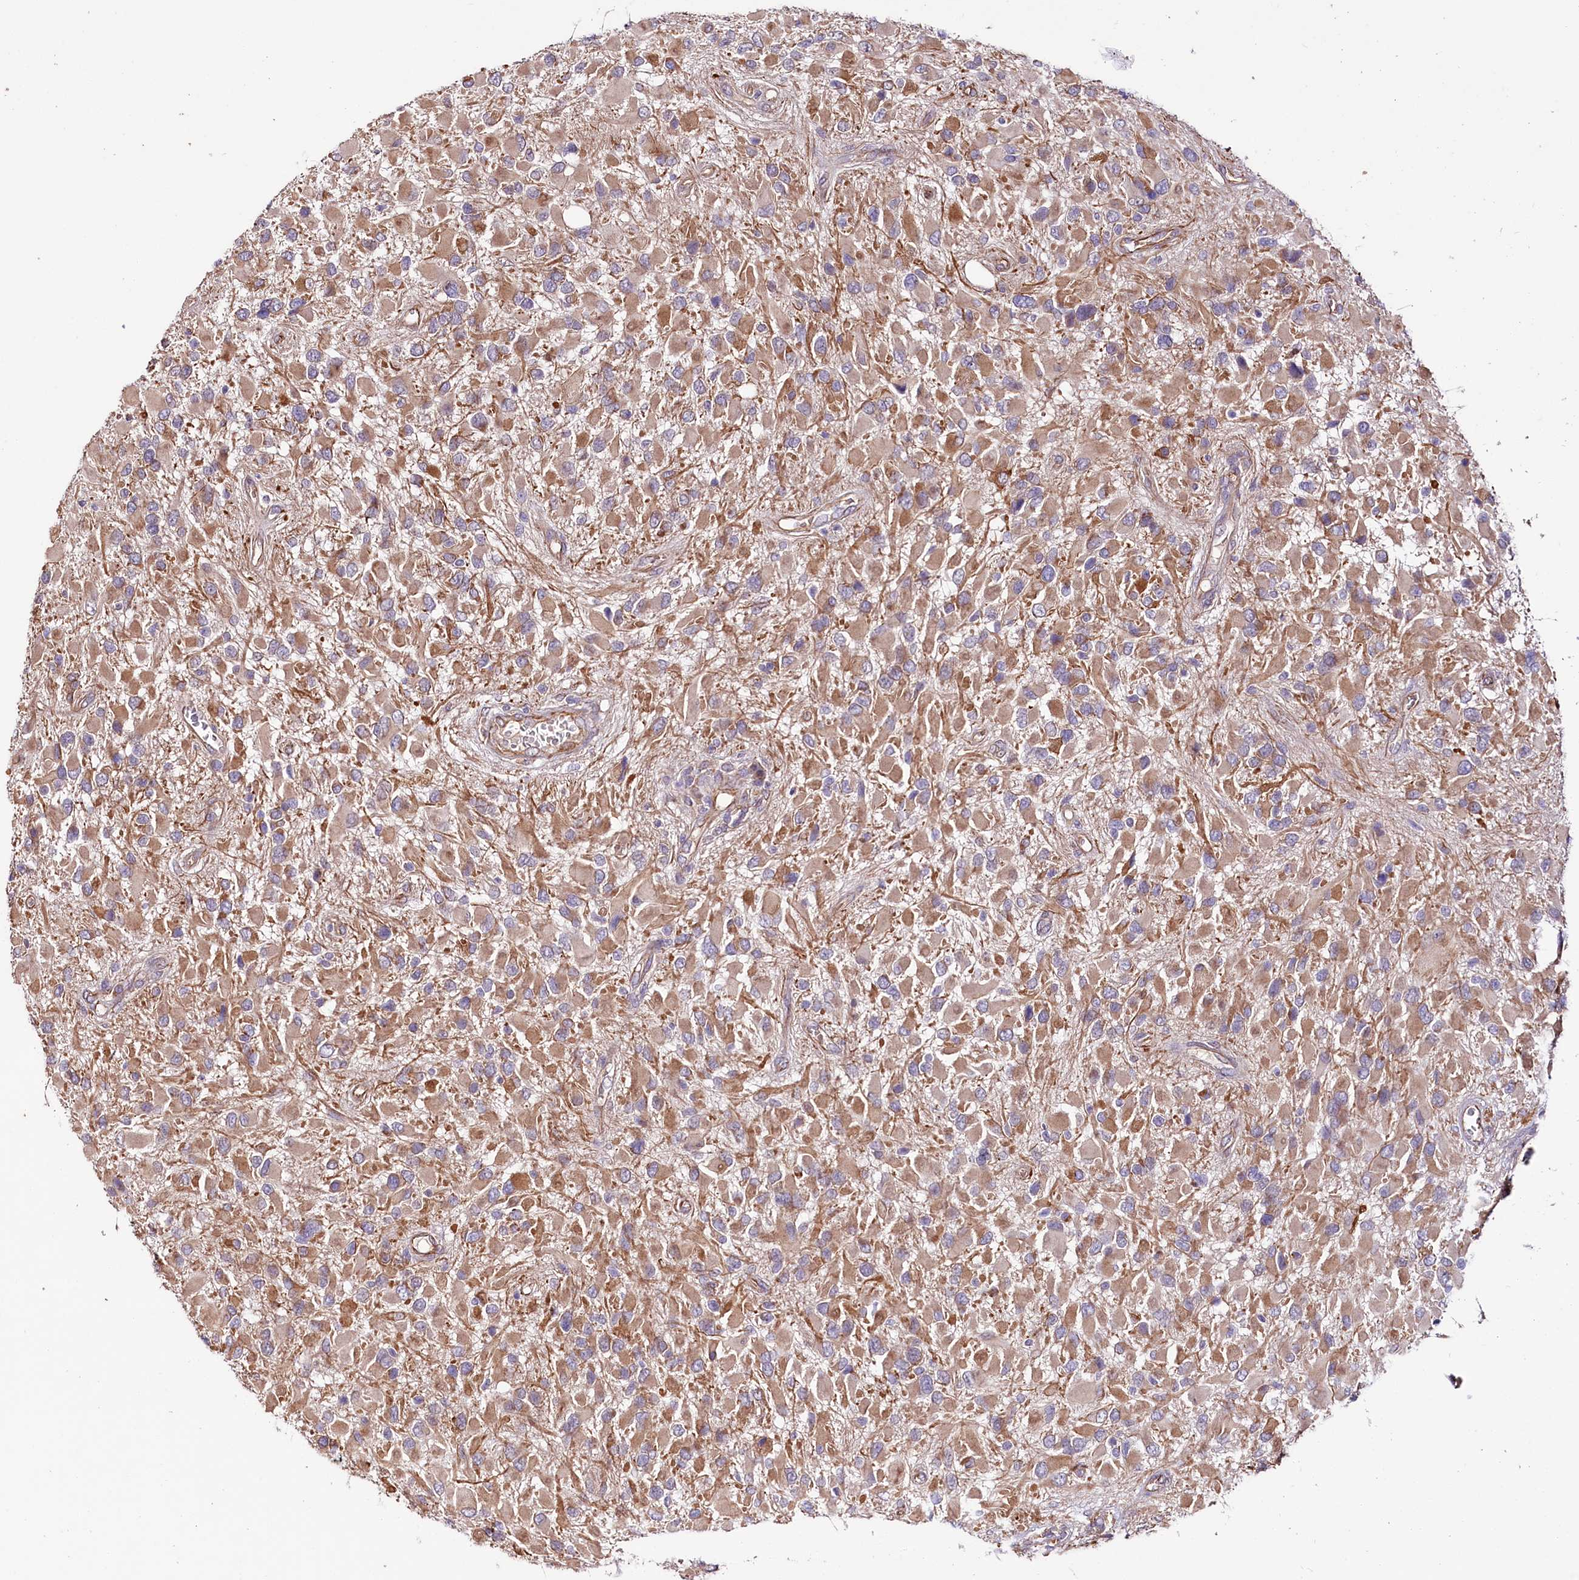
{"staining": {"intensity": "moderate", "quantity": "25%-75%", "location": "cytoplasmic/membranous"}, "tissue": "glioma", "cell_type": "Tumor cells", "image_type": "cancer", "snomed": [{"axis": "morphology", "description": "Glioma, malignant, High grade"}, {"axis": "topography", "description": "Brain"}], "caption": "A high-resolution micrograph shows immunohistochemistry staining of glioma, which shows moderate cytoplasmic/membranous expression in approximately 25%-75% of tumor cells.", "gene": "TTC12", "patient": {"sex": "male", "age": 53}}